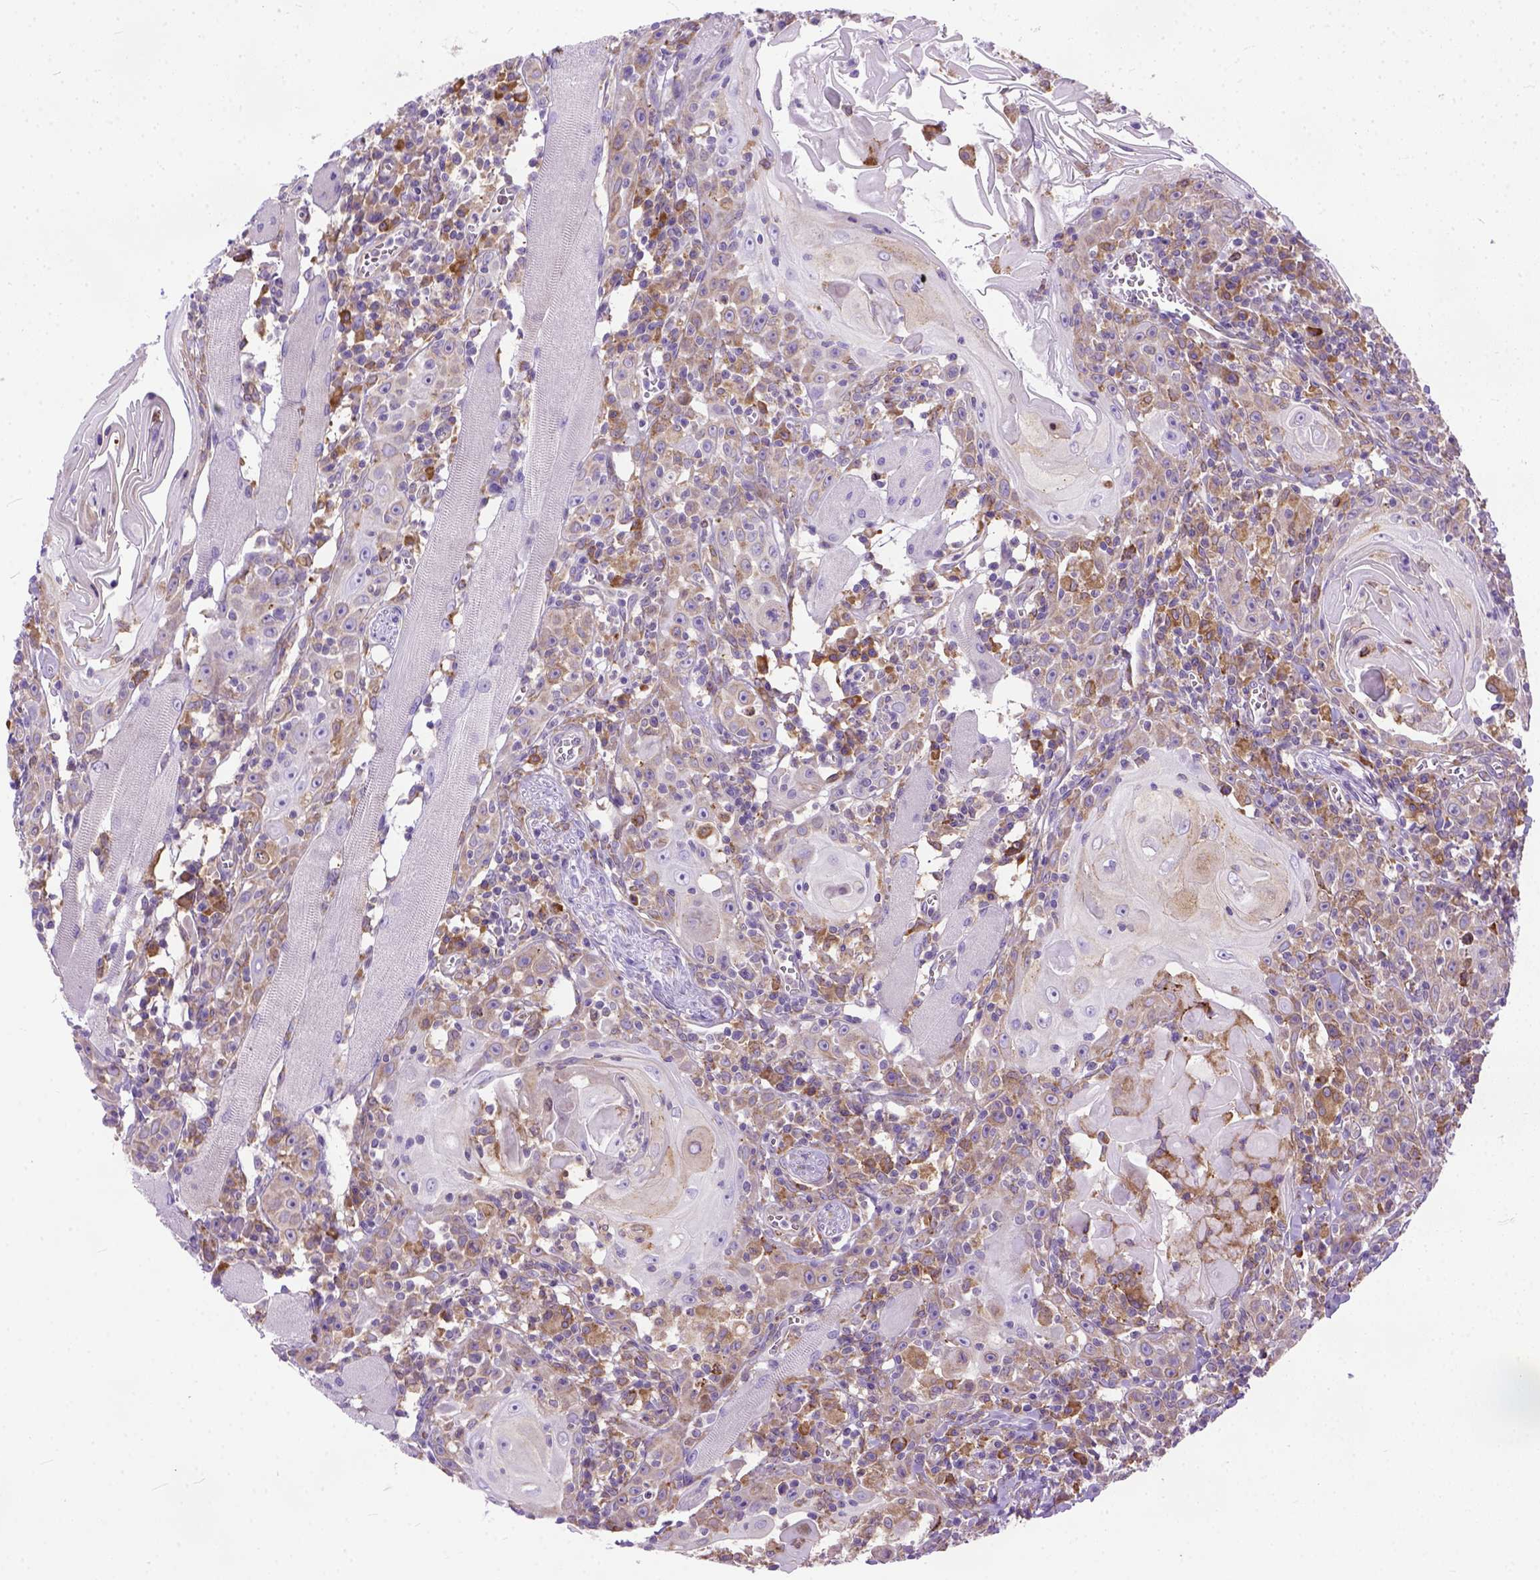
{"staining": {"intensity": "weak", "quantity": ">75%", "location": "cytoplasmic/membranous"}, "tissue": "head and neck cancer", "cell_type": "Tumor cells", "image_type": "cancer", "snomed": [{"axis": "morphology", "description": "Squamous cell carcinoma, NOS"}, {"axis": "topography", "description": "Head-Neck"}], "caption": "Brown immunohistochemical staining in human head and neck cancer (squamous cell carcinoma) shows weak cytoplasmic/membranous staining in approximately >75% of tumor cells. (brown staining indicates protein expression, while blue staining denotes nuclei).", "gene": "PLK4", "patient": {"sex": "male", "age": 52}}